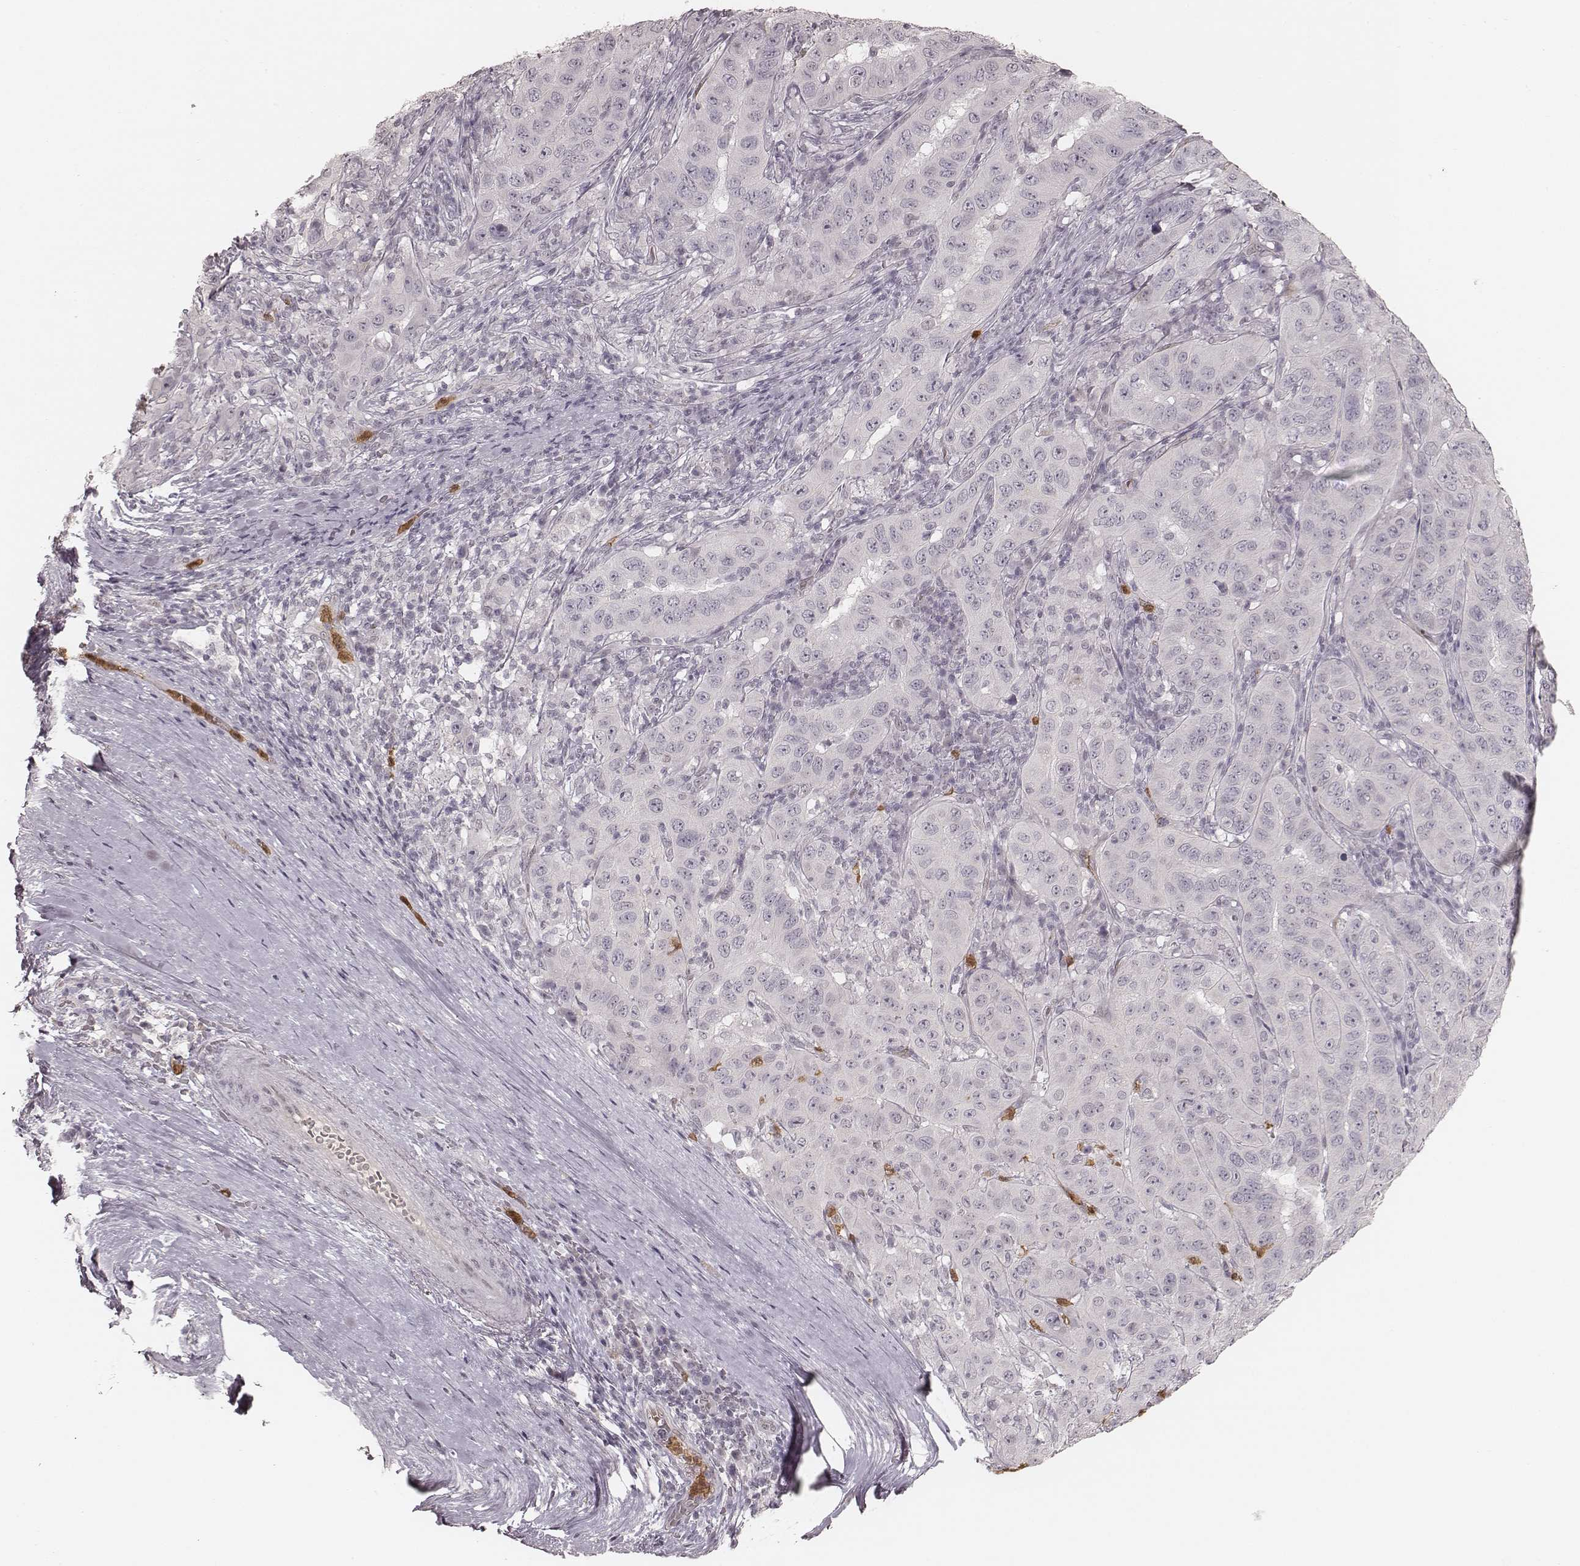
{"staining": {"intensity": "negative", "quantity": "none", "location": "none"}, "tissue": "pancreatic cancer", "cell_type": "Tumor cells", "image_type": "cancer", "snomed": [{"axis": "morphology", "description": "Adenocarcinoma, NOS"}, {"axis": "topography", "description": "Pancreas"}], "caption": "Immunohistochemistry (IHC) of human adenocarcinoma (pancreatic) shows no positivity in tumor cells.", "gene": "KITLG", "patient": {"sex": "male", "age": 63}}